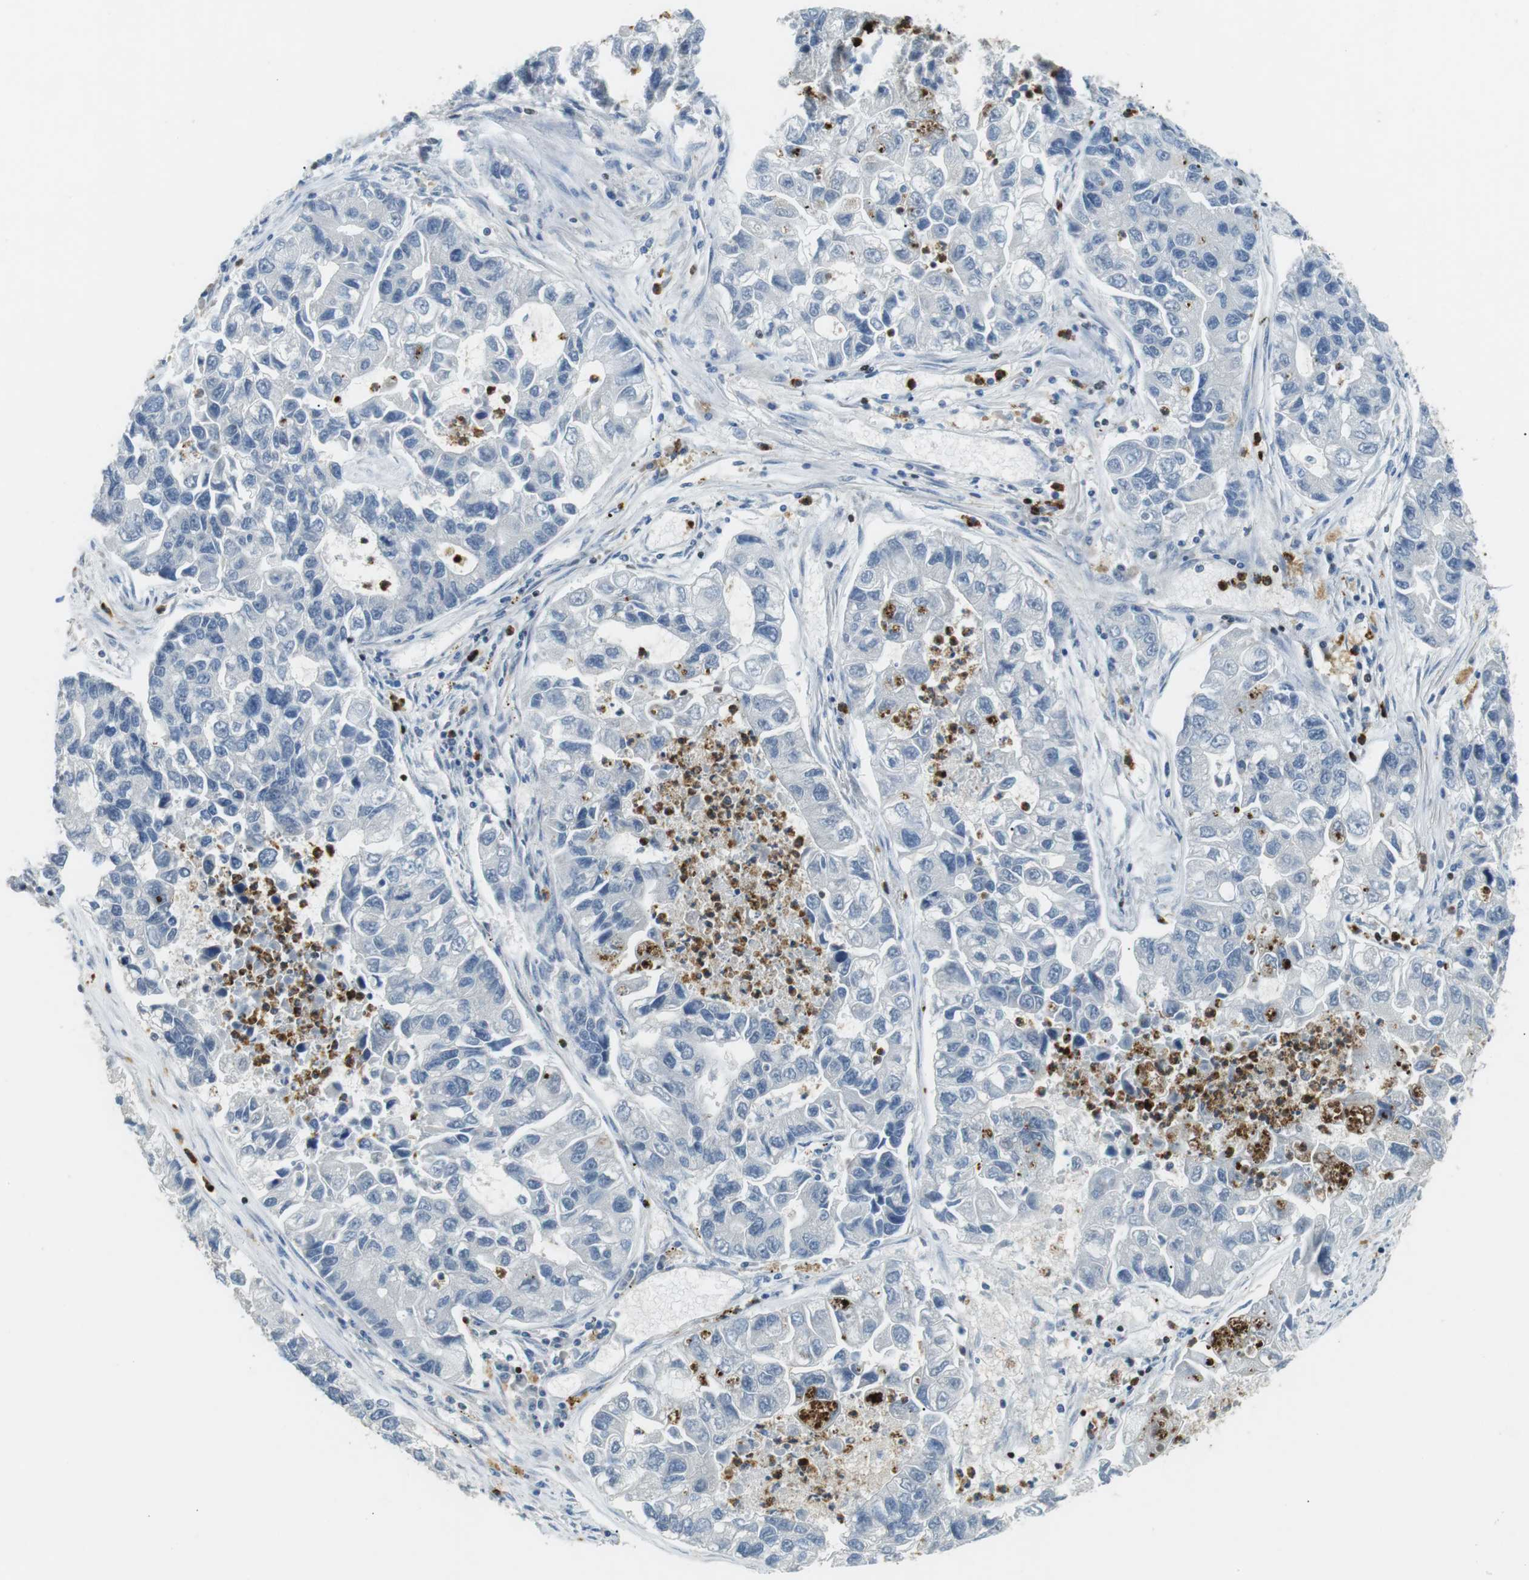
{"staining": {"intensity": "negative", "quantity": "none", "location": "none"}, "tissue": "lung cancer", "cell_type": "Tumor cells", "image_type": "cancer", "snomed": [{"axis": "morphology", "description": "Adenocarcinoma, NOS"}, {"axis": "topography", "description": "Lung"}], "caption": "DAB immunohistochemical staining of human lung cancer (adenocarcinoma) shows no significant staining in tumor cells.", "gene": "GZMM", "patient": {"sex": "female", "age": 51}}